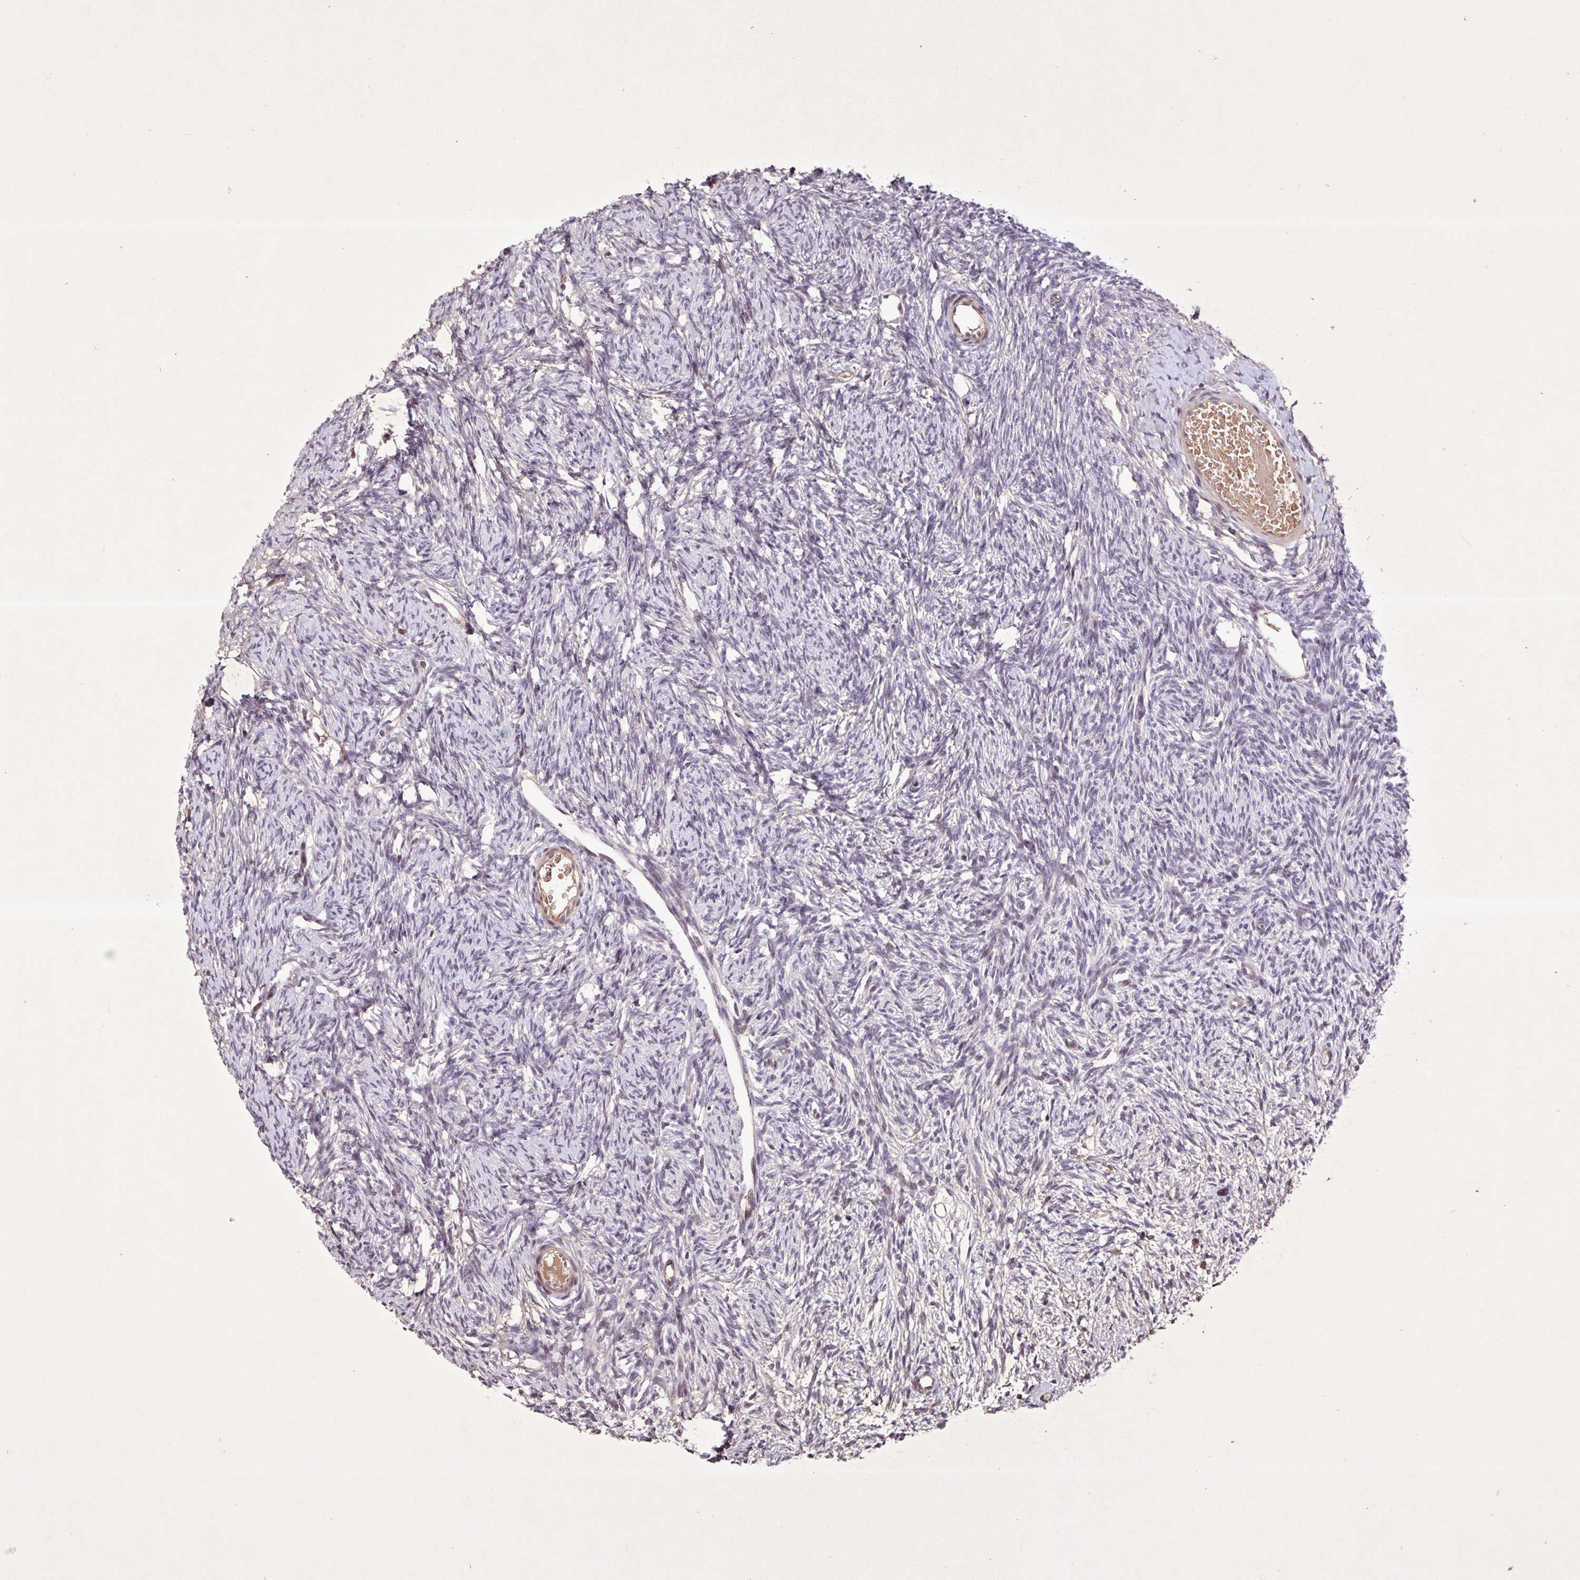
{"staining": {"intensity": "negative", "quantity": "none", "location": "none"}, "tissue": "ovary", "cell_type": "Ovarian stroma cells", "image_type": "normal", "snomed": [{"axis": "morphology", "description": "Normal tissue, NOS"}, {"axis": "topography", "description": "Ovary"}], "caption": "Immunohistochemistry histopathology image of unremarkable ovary stained for a protein (brown), which displays no staining in ovarian stroma cells. The staining is performed using DAB brown chromogen with nuclei counter-stained in using hematoxylin.", "gene": "GDF2", "patient": {"sex": "female", "age": 33}}